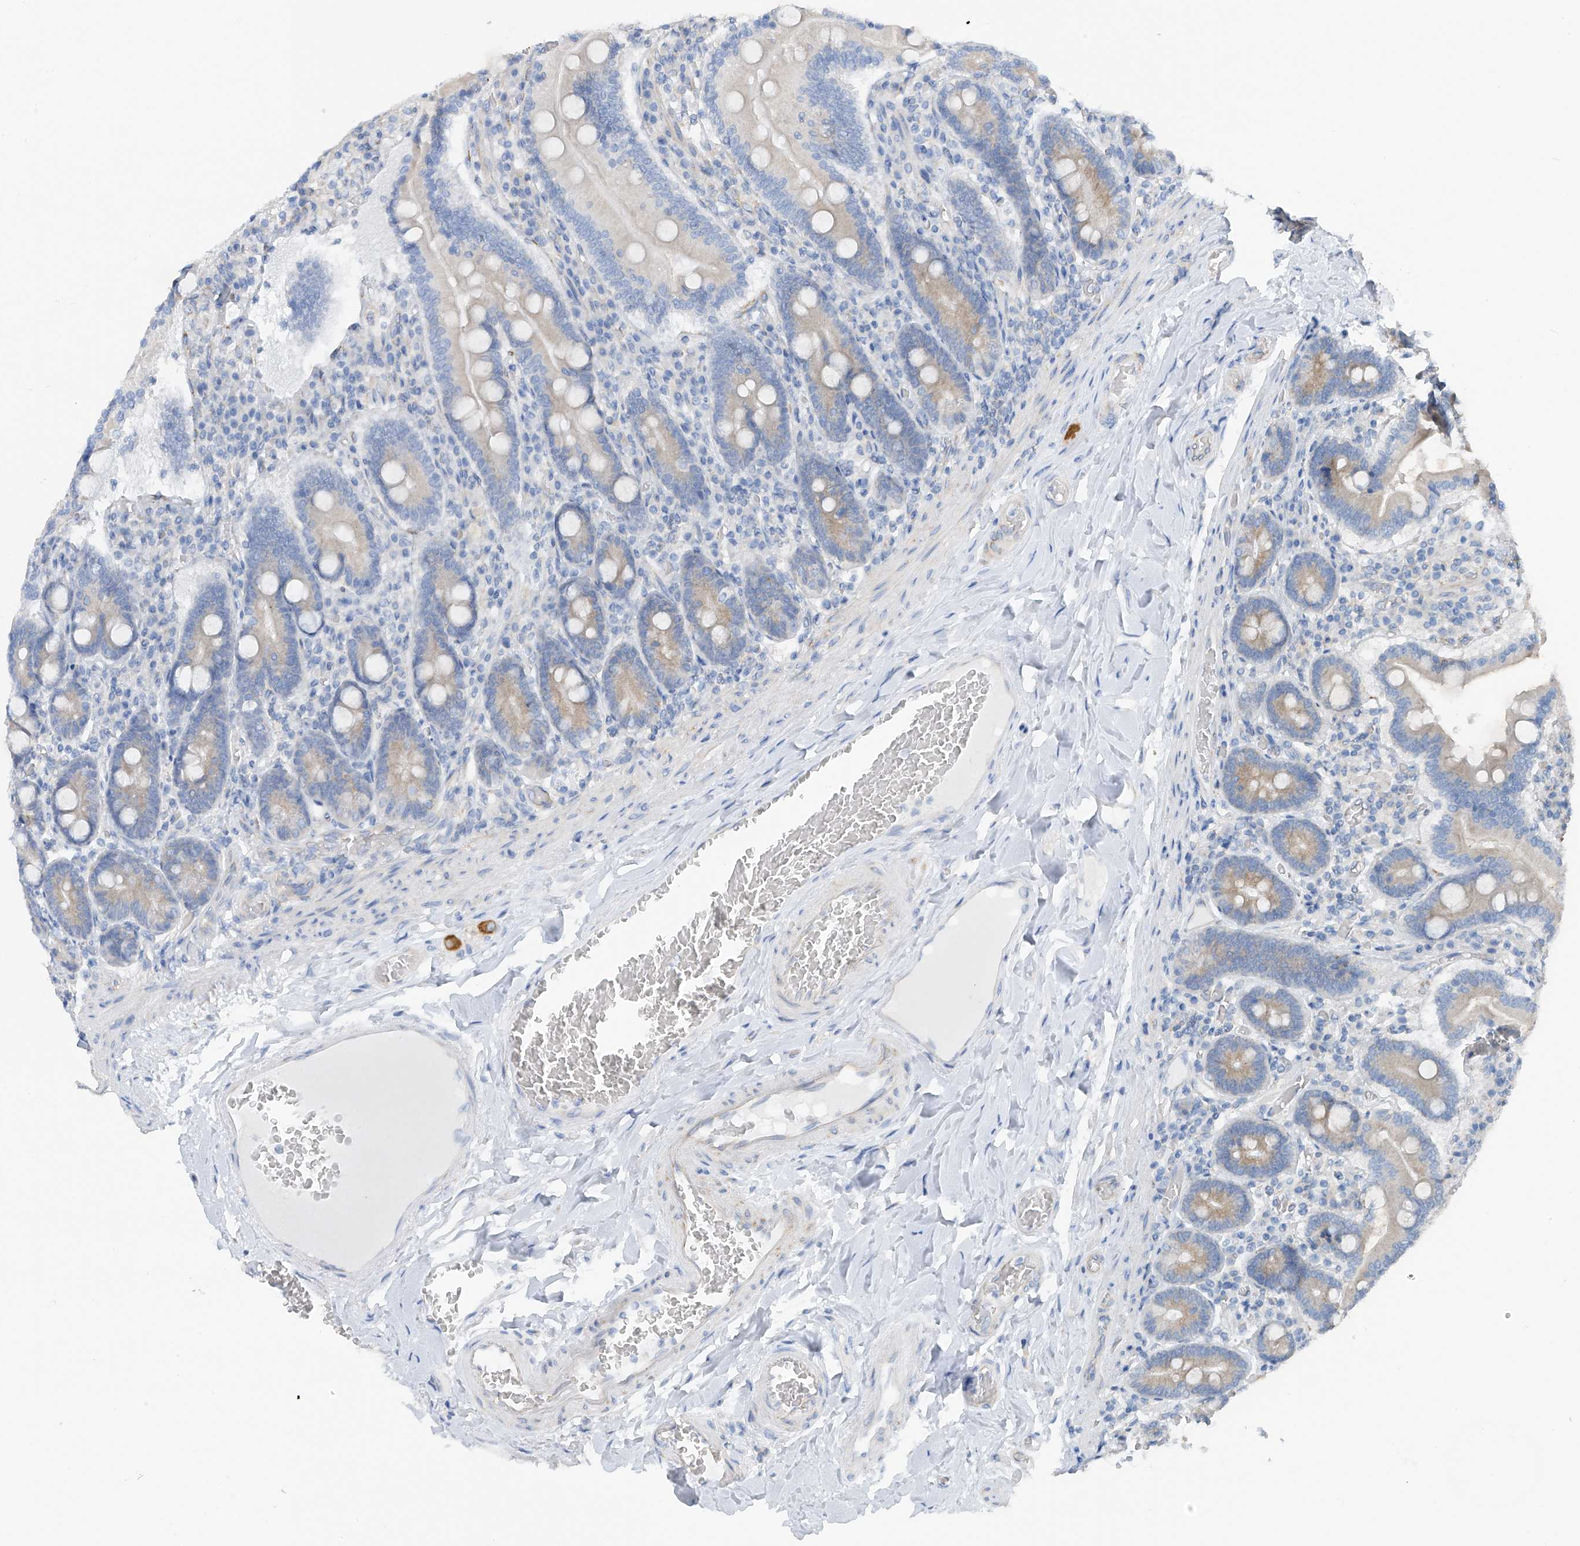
{"staining": {"intensity": "weak", "quantity": "25%-75%", "location": "cytoplasmic/membranous"}, "tissue": "duodenum", "cell_type": "Glandular cells", "image_type": "normal", "snomed": [{"axis": "morphology", "description": "Normal tissue, NOS"}, {"axis": "topography", "description": "Duodenum"}], "caption": "Immunohistochemistry (IHC) of unremarkable human duodenum displays low levels of weak cytoplasmic/membranous positivity in approximately 25%-75% of glandular cells.", "gene": "RCN2", "patient": {"sex": "female", "age": 62}}